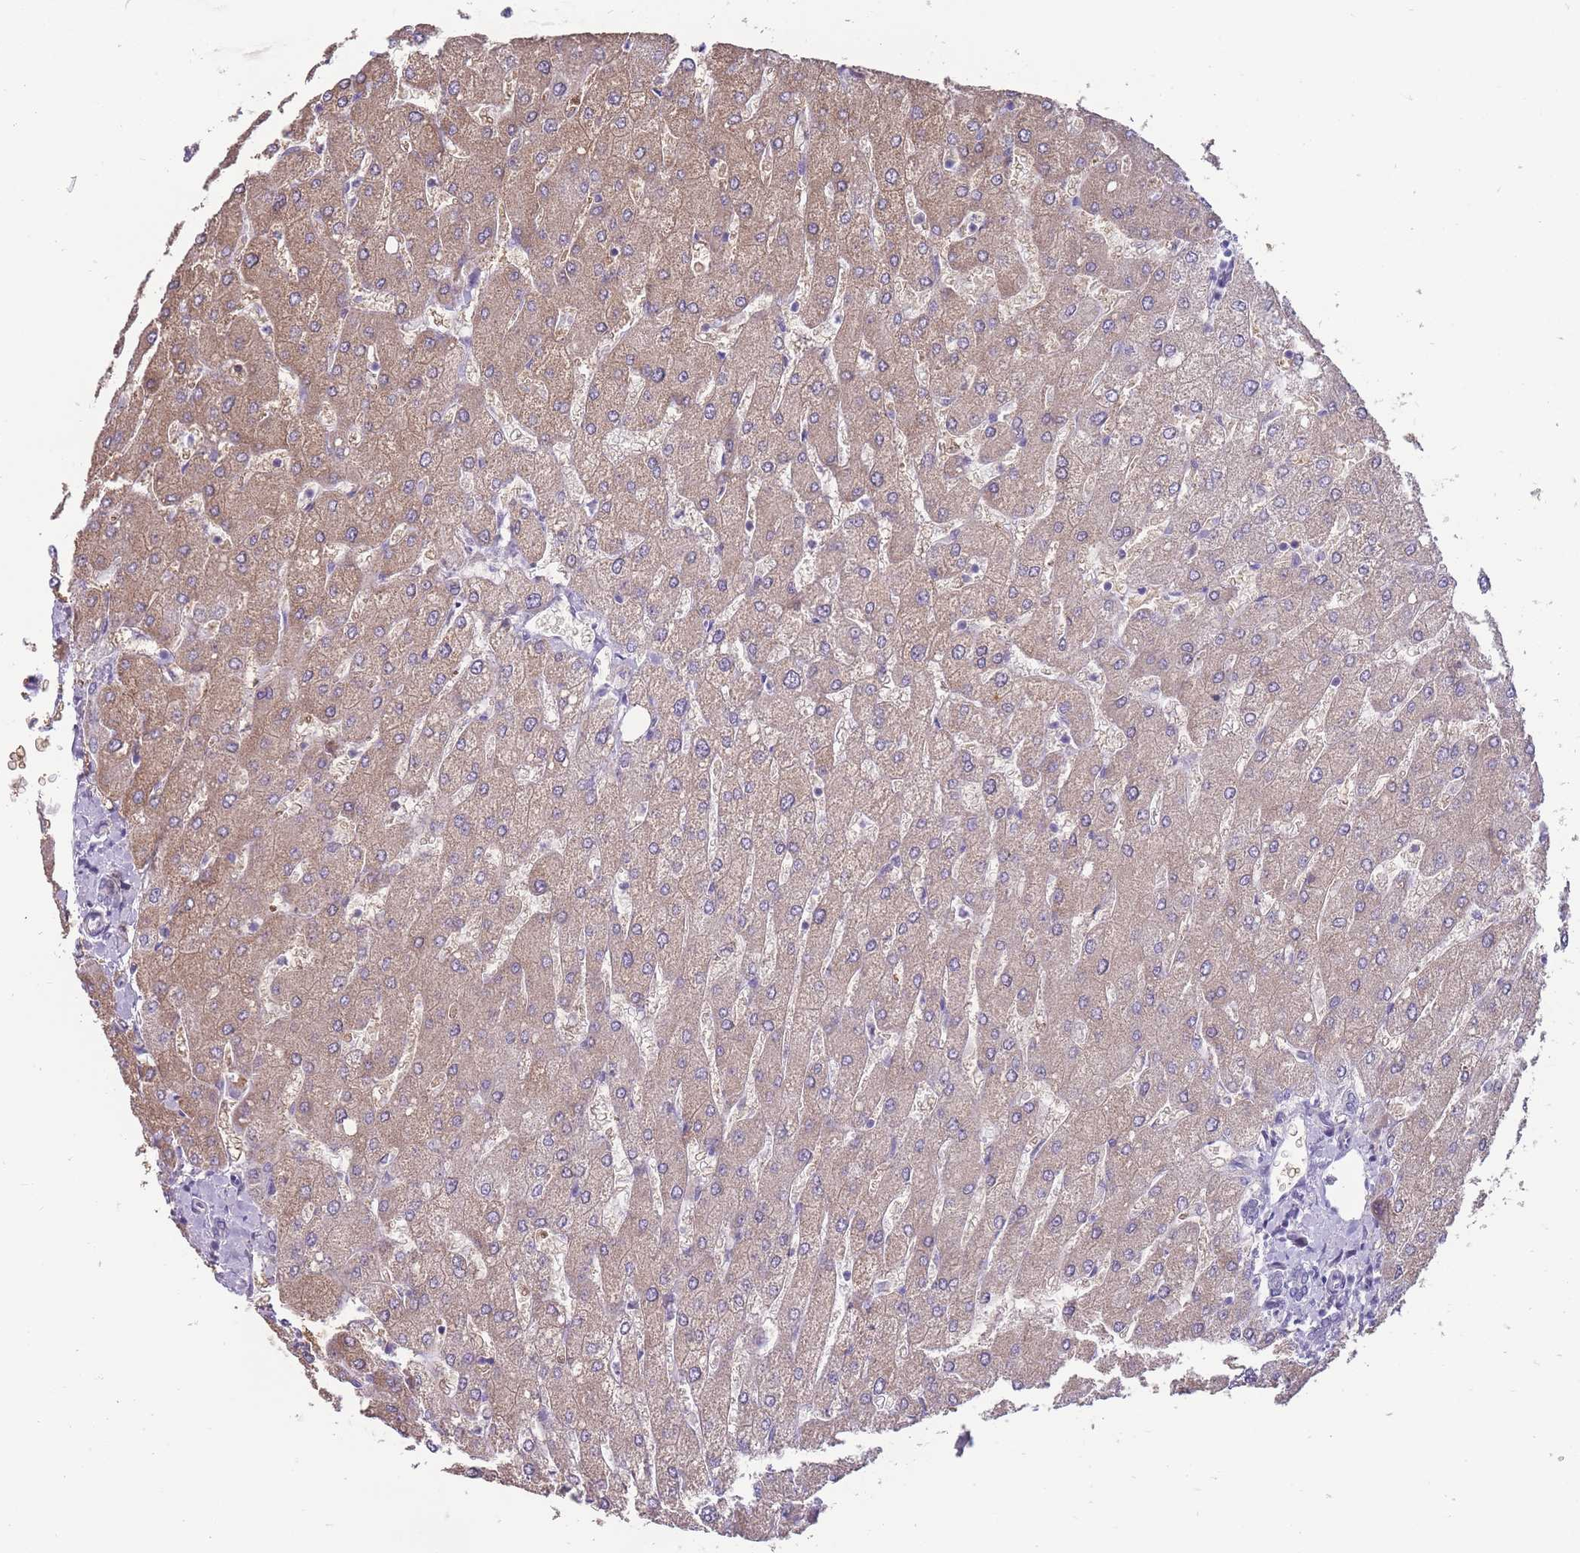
{"staining": {"intensity": "negative", "quantity": "none", "location": "none"}, "tissue": "liver", "cell_type": "Cholangiocytes", "image_type": "normal", "snomed": [{"axis": "morphology", "description": "Normal tissue, NOS"}, {"axis": "topography", "description": "Liver"}], "caption": "Normal liver was stained to show a protein in brown. There is no significant positivity in cholangiocytes. Brightfield microscopy of immunohistochemistry stained with DAB (3,3'-diaminobenzidine) (brown) and hematoxylin (blue), captured at high magnification.", "gene": "ERICH4", "patient": {"sex": "male", "age": 55}}